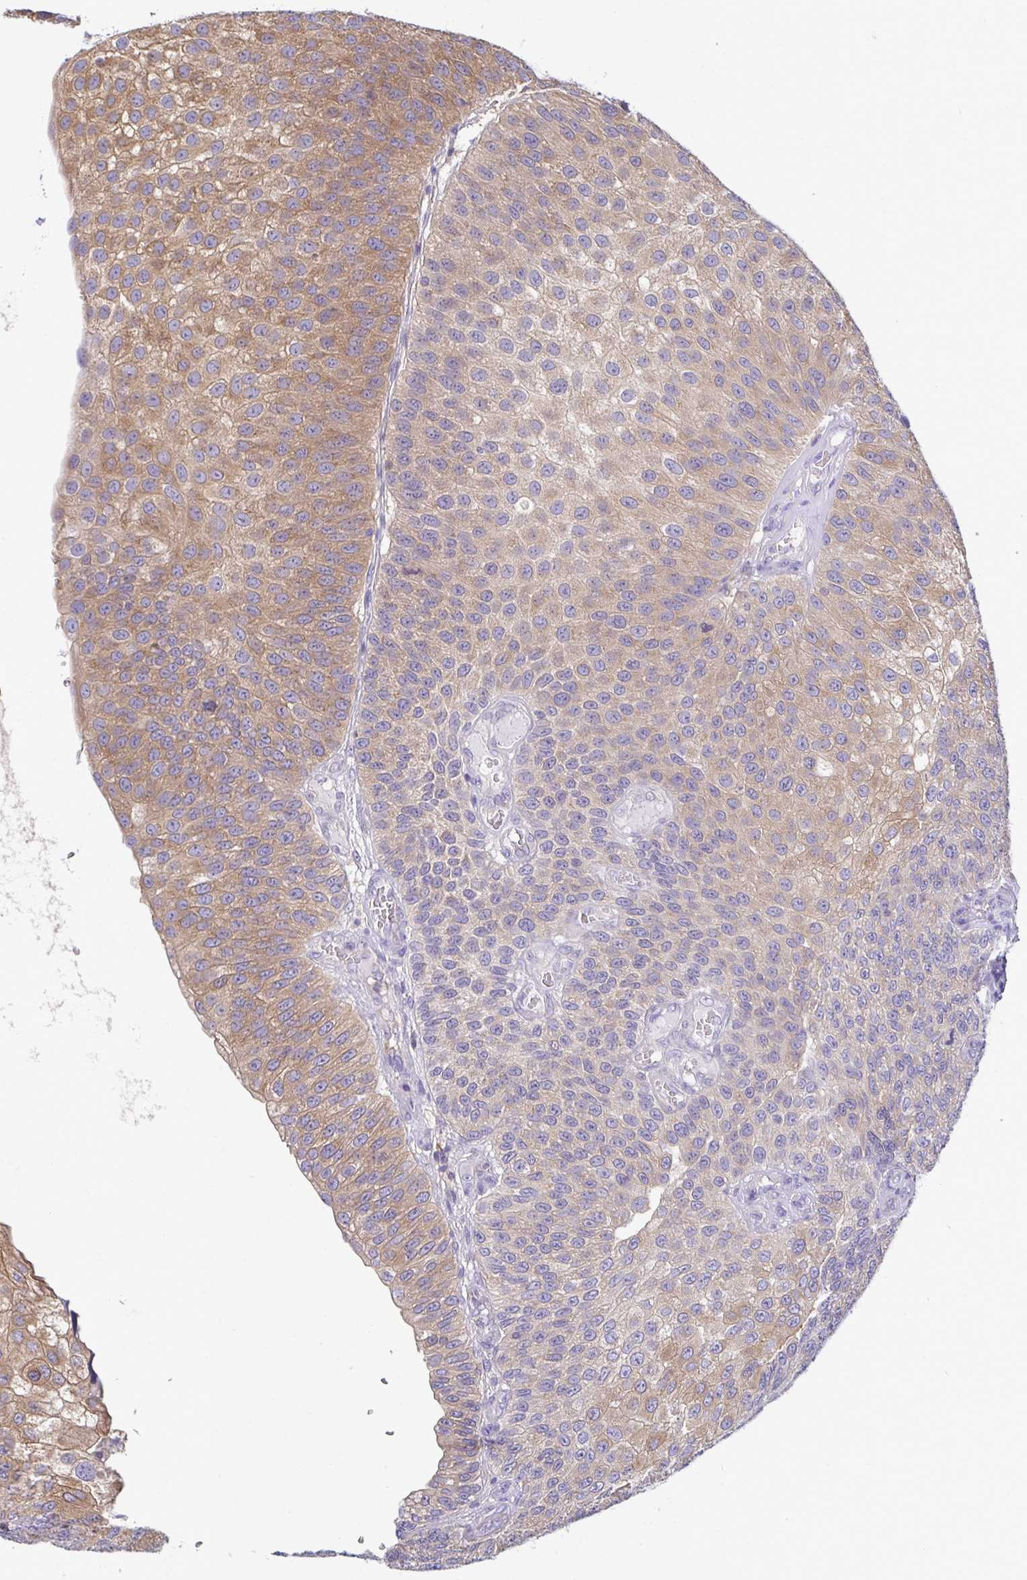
{"staining": {"intensity": "moderate", "quantity": ">75%", "location": "cytoplasmic/membranous"}, "tissue": "urothelial cancer", "cell_type": "Tumor cells", "image_type": "cancer", "snomed": [{"axis": "morphology", "description": "Urothelial carcinoma, NOS"}, {"axis": "topography", "description": "Urinary bladder"}], "caption": "Immunohistochemistry micrograph of neoplastic tissue: transitional cell carcinoma stained using immunohistochemistry (IHC) displays medium levels of moderate protein expression localized specifically in the cytoplasmic/membranous of tumor cells, appearing as a cytoplasmic/membranous brown color.", "gene": "SLC30A6", "patient": {"sex": "male", "age": 87}}